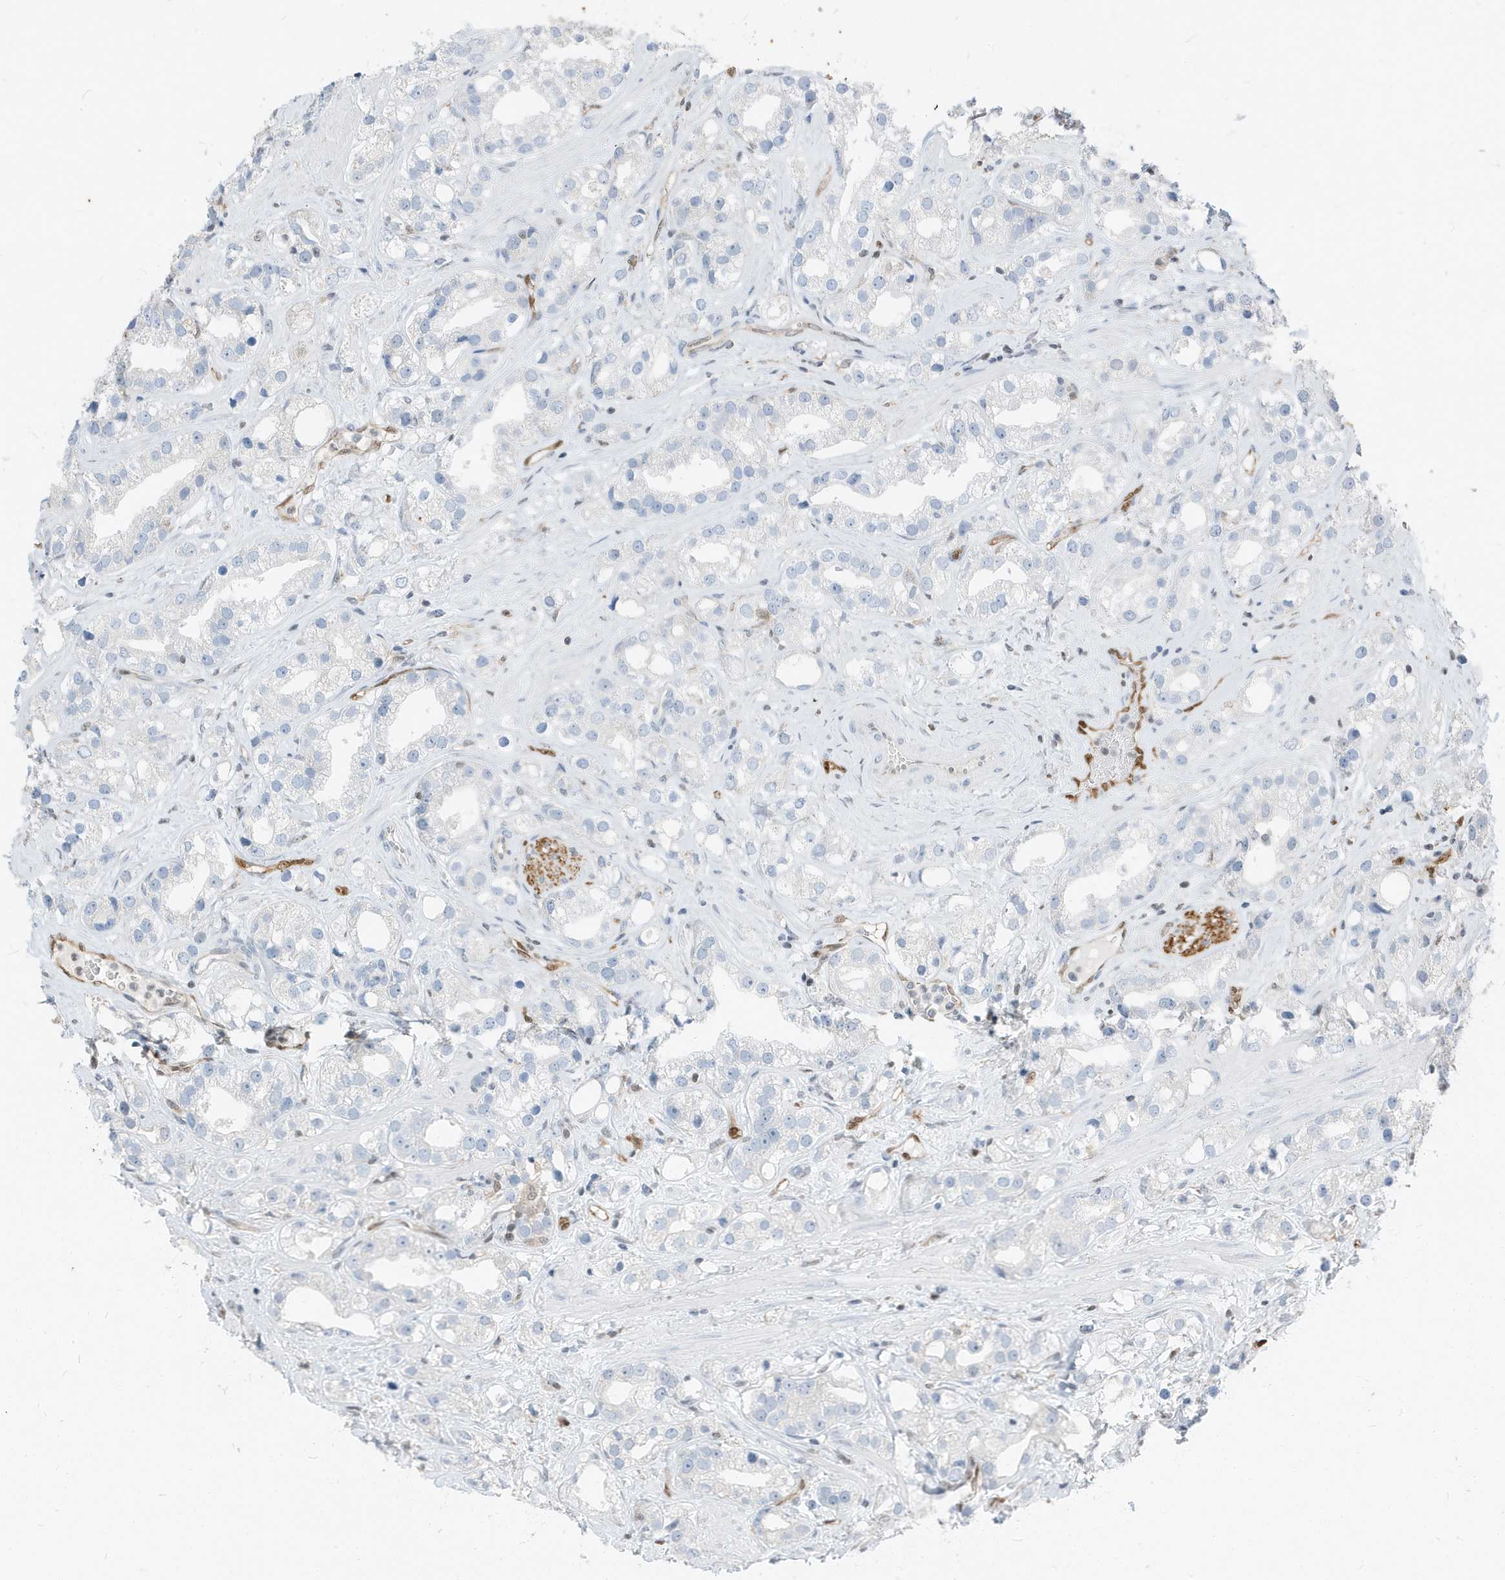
{"staining": {"intensity": "negative", "quantity": "none", "location": "none"}, "tissue": "prostate cancer", "cell_type": "Tumor cells", "image_type": "cancer", "snomed": [{"axis": "morphology", "description": "Adenocarcinoma, NOS"}, {"axis": "topography", "description": "Prostate"}], "caption": "DAB (3,3'-diaminobenzidine) immunohistochemical staining of human prostate adenocarcinoma shows no significant positivity in tumor cells.", "gene": "NCOA7", "patient": {"sex": "male", "age": 79}}